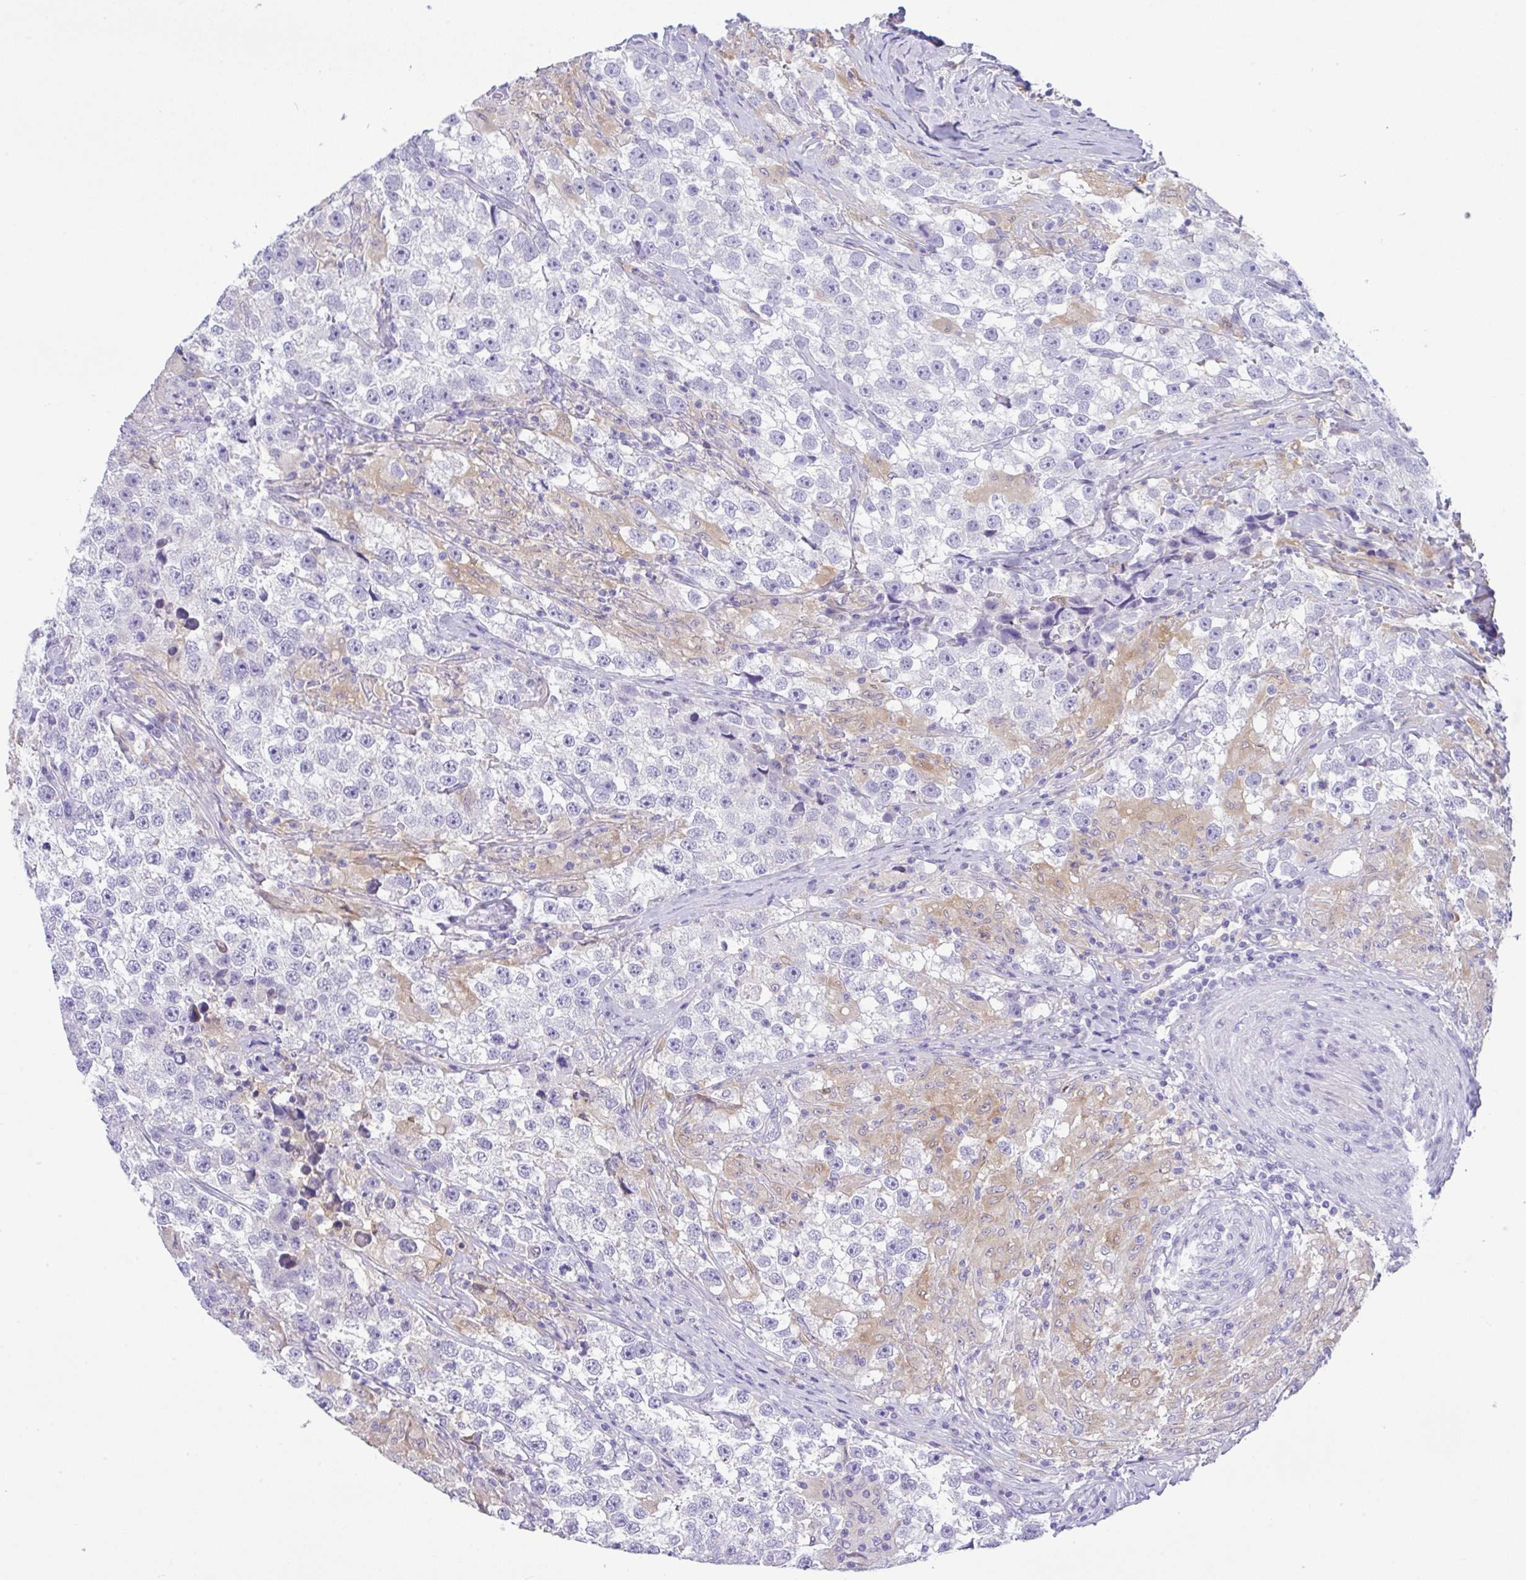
{"staining": {"intensity": "negative", "quantity": "none", "location": "none"}, "tissue": "testis cancer", "cell_type": "Tumor cells", "image_type": "cancer", "snomed": [{"axis": "morphology", "description": "Seminoma, NOS"}, {"axis": "topography", "description": "Testis"}], "caption": "High magnification brightfield microscopy of seminoma (testis) stained with DAB (3,3'-diaminobenzidine) (brown) and counterstained with hematoxylin (blue): tumor cells show no significant positivity.", "gene": "NCF1", "patient": {"sex": "male", "age": 46}}